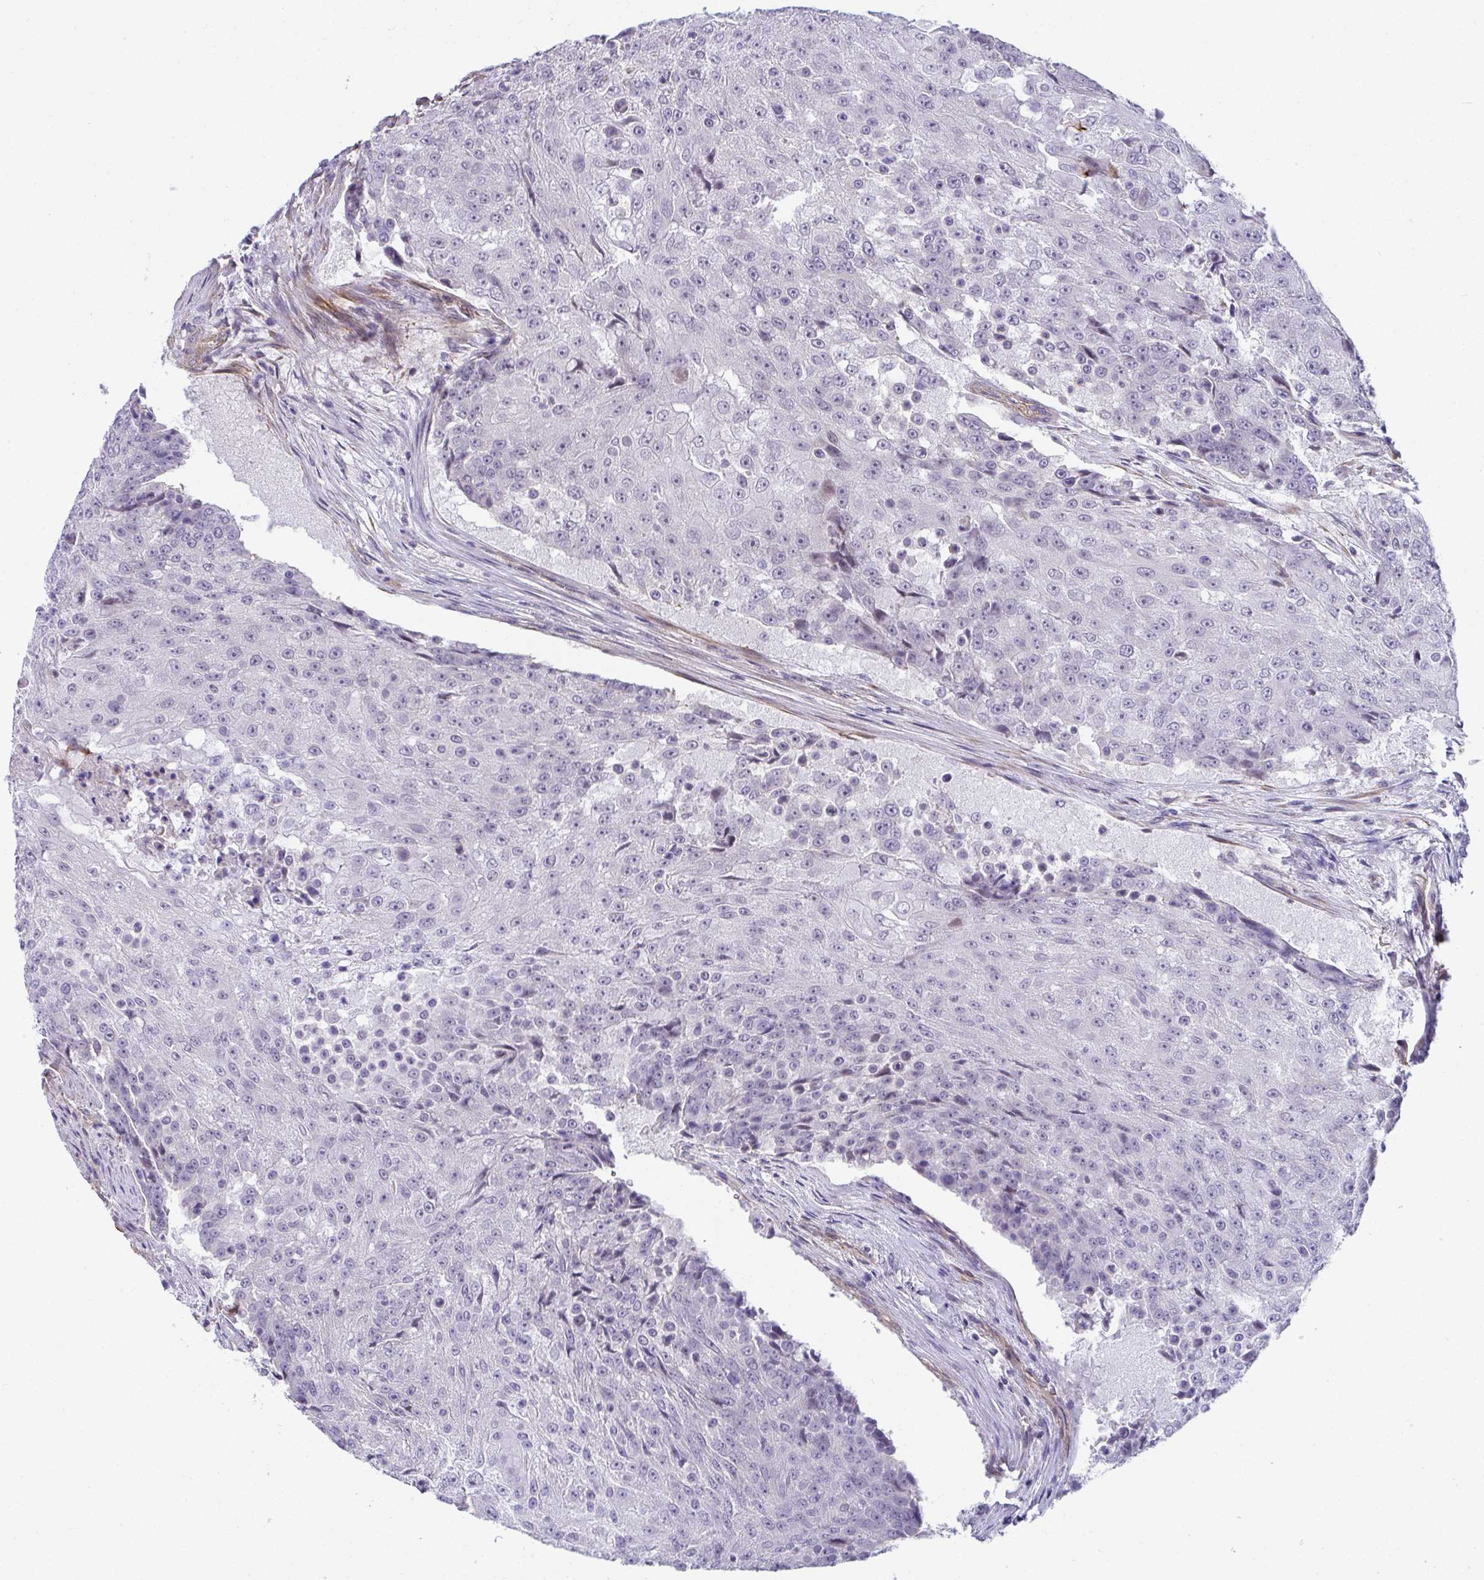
{"staining": {"intensity": "negative", "quantity": "none", "location": "none"}, "tissue": "urothelial cancer", "cell_type": "Tumor cells", "image_type": "cancer", "snomed": [{"axis": "morphology", "description": "Urothelial carcinoma, High grade"}, {"axis": "topography", "description": "Urinary bladder"}], "caption": "High magnification brightfield microscopy of high-grade urothelial carcinoma stained with DAB (3,3'-diaminobenzidine) (brown) and counterstained with hematoxylin (blue): tumor cells show no significant expression.", "gene": "MYL12A", "patient": {"sex": "female", "age": 63}}